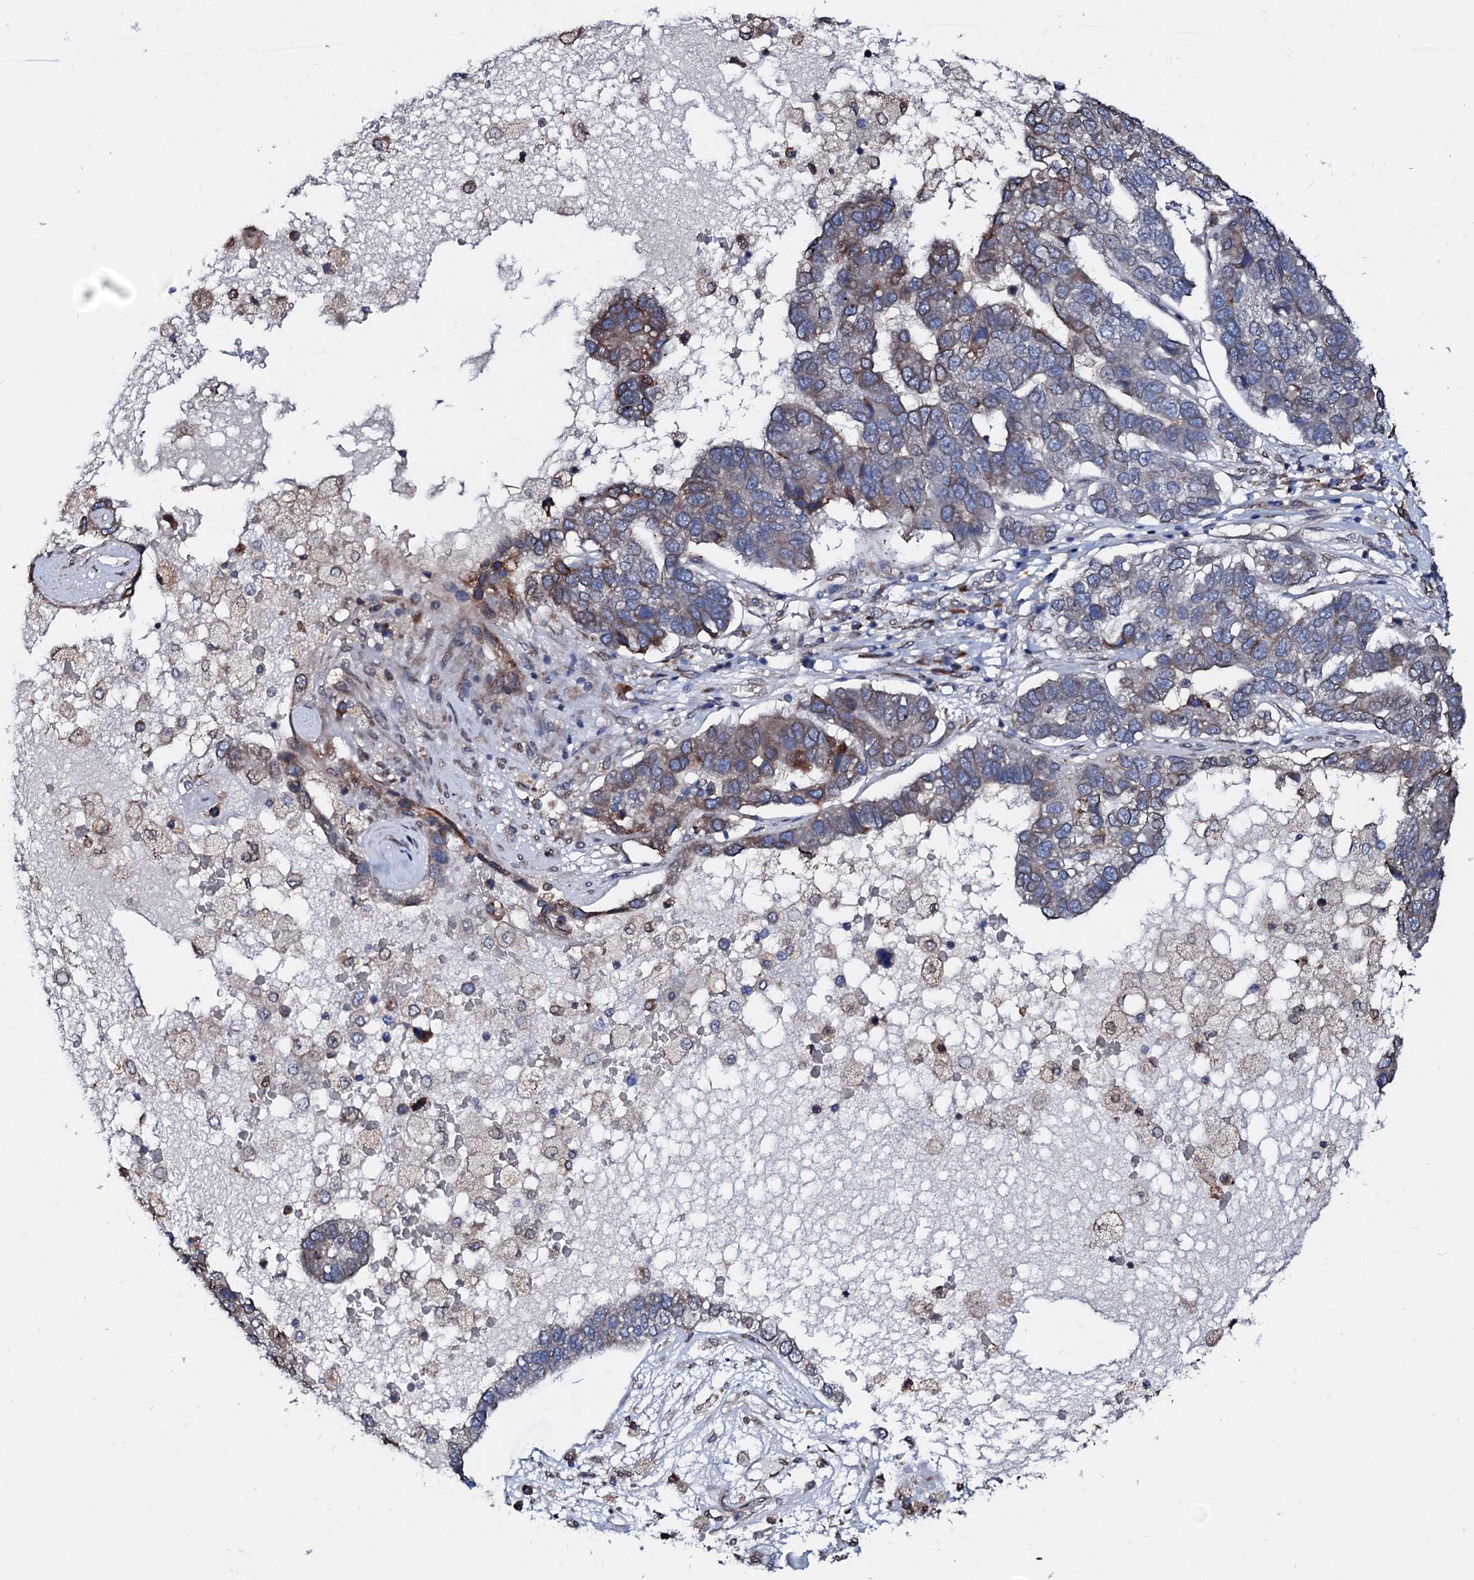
{"staining": {"intensity": "moderate", "quantity": "25%-75%", "location": "cytoplasmic/membranous,nuclear"}, "tissue": "pancreatic cancer", "cell_type": "Tumor cells", "image_type": "cancer", "snomed": [{"axis": "morphology", "description": "Adenocarcinoma, NOS"}, {"axis": "topography", "description": "Pancreas"}], "caption": "This image exhibits pancreatic cancer stained with immunohistochemistry to label a protein in brown. The cytoplasmic/membranous and nuclear of tumor cells show moderate positivity for the protein. Nuclei are counter-stained blue.", "gene": "NRP2", "patient": {"sex": "female", "age": 61}}